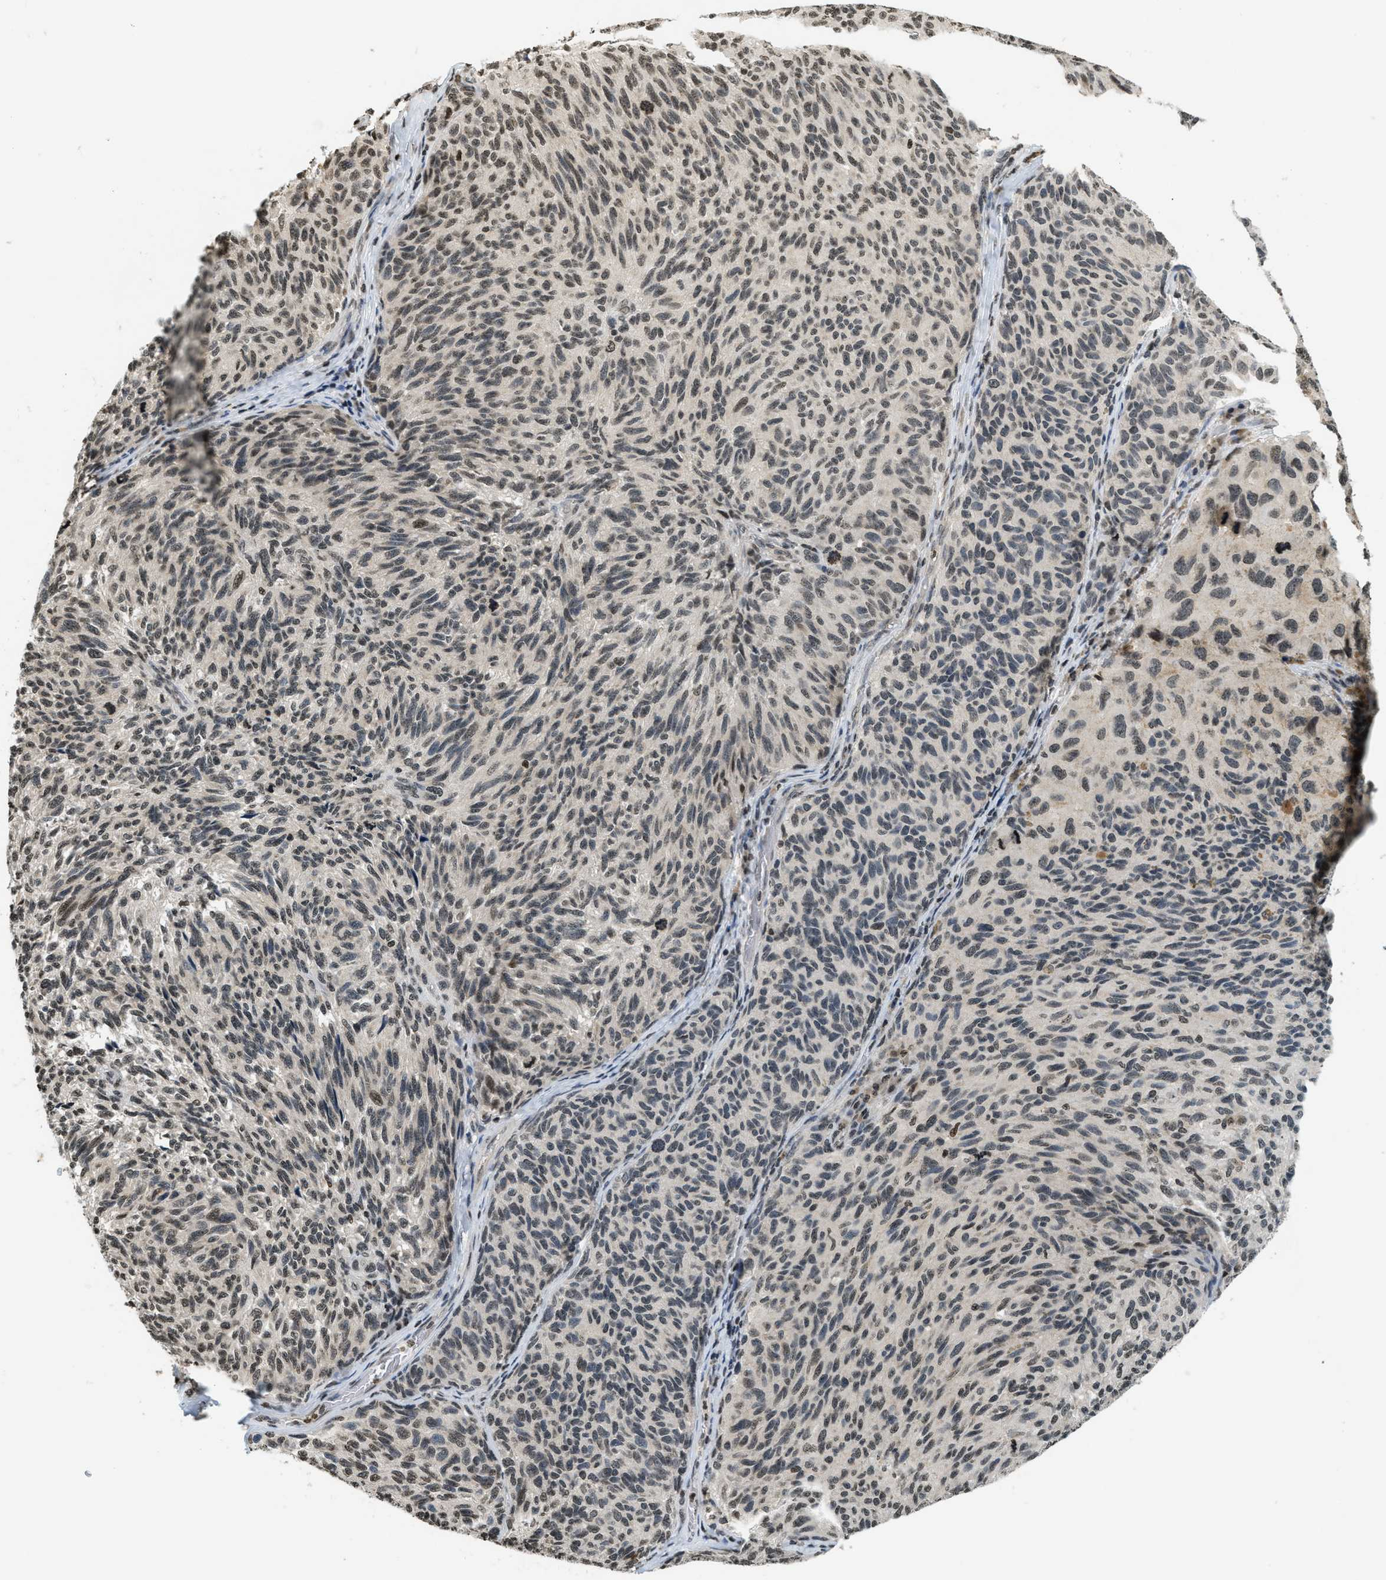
{"staining": {"intensity": "moderate", "quantity": ">75%", "location": "nuclear"}, "tissue": "melanoma", "cell_type": "Tumor cells", "image_type": "cancer", "snomed": [{"axis": "morphology", "description": "Malignant melanoma, NOS"}, {"axis": "topography", "description": "Skin"}], "caption": "Tumor cells display medium levels of moderate nuclear expression in about >75% of cells in human melanoma. The staining was performed using DAB (3,3'-diaminobenzidine), with brown indicating positive protein expression. Nuclei are stained blue with hematoxylin.", "gene": "LDB2", "patient": {"sex": "female", "age": 73}}